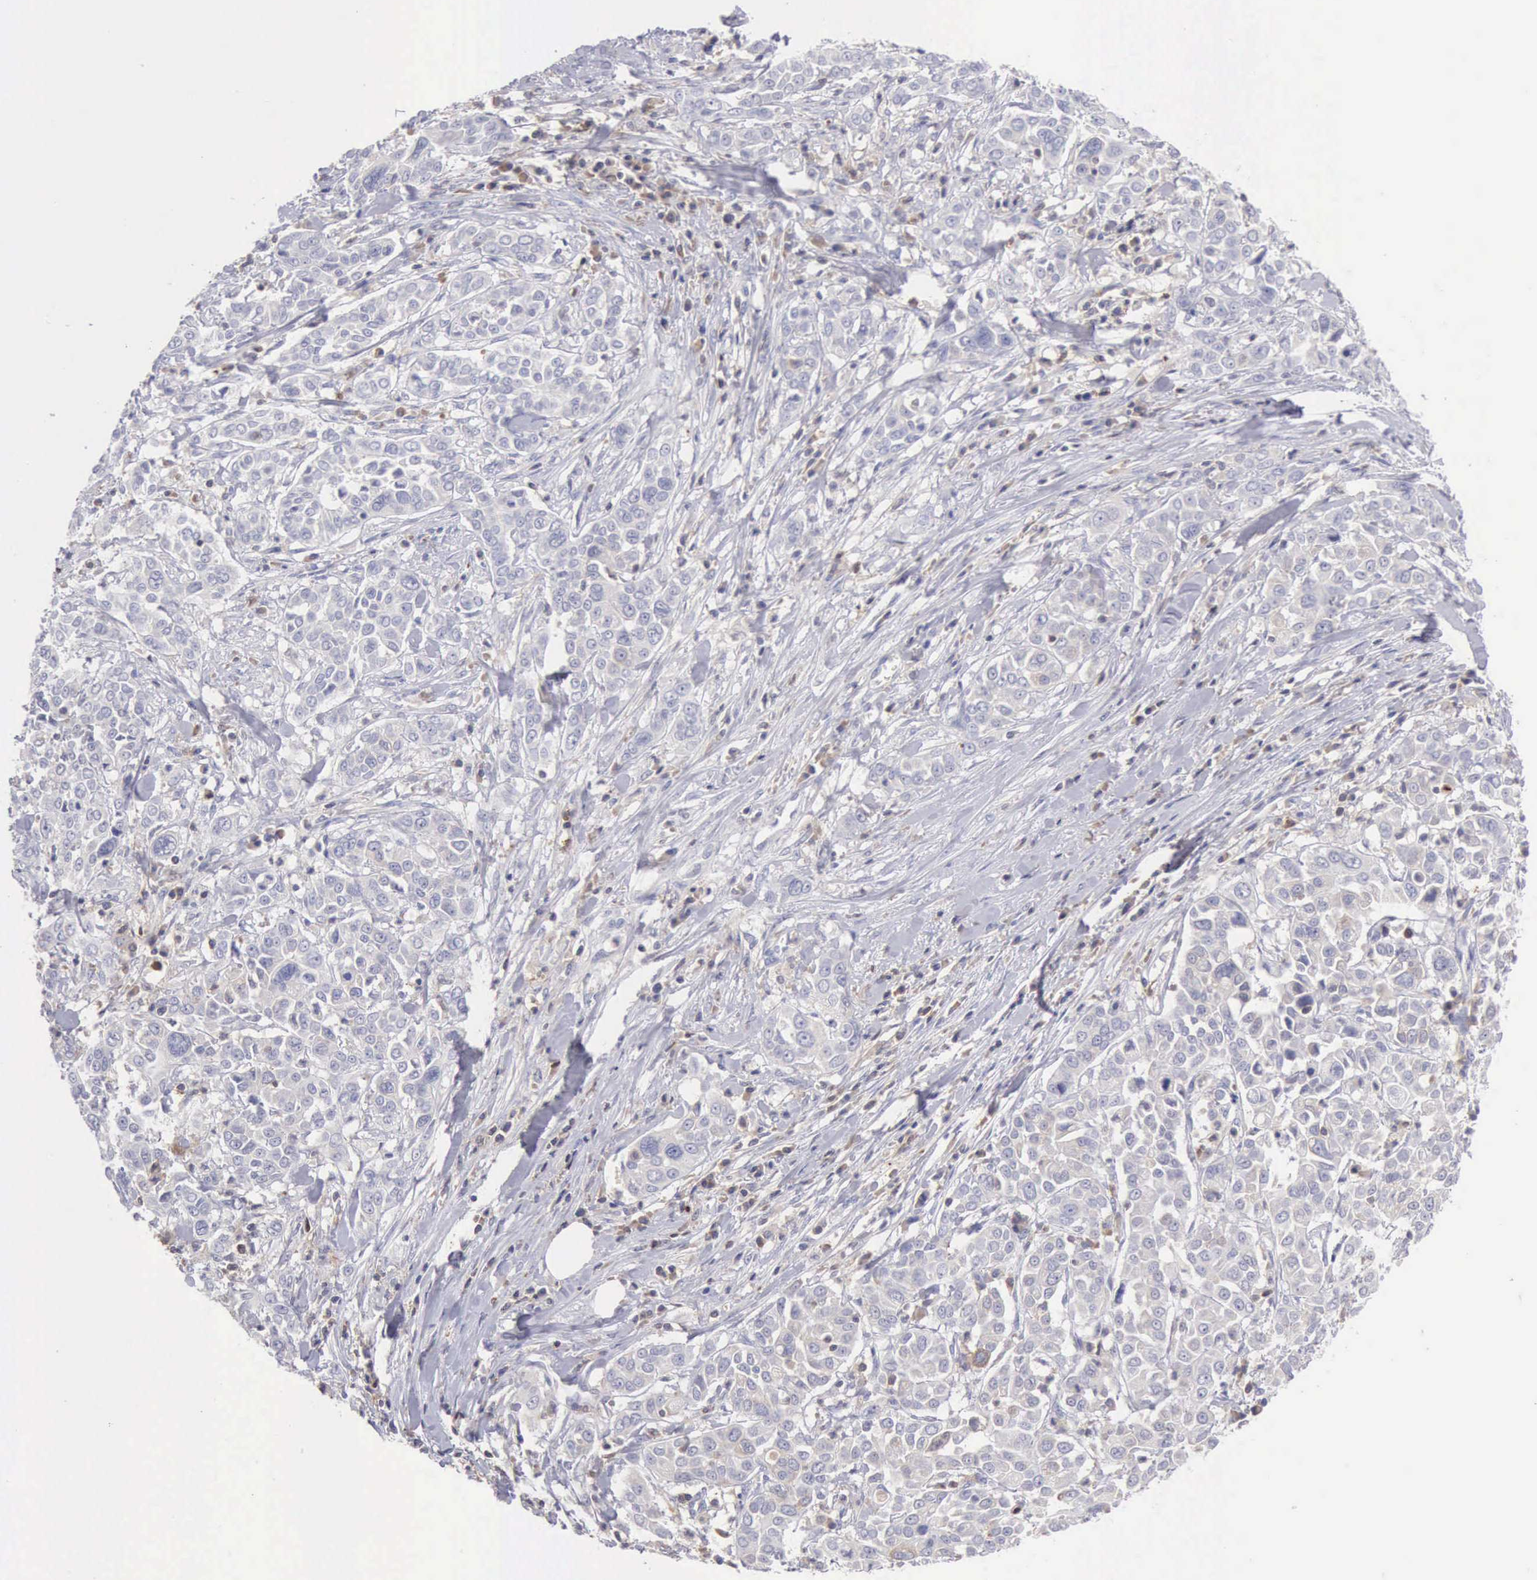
{"staining": {"intensity": "negative", "quantity": "none", "location": "none"}, "tissue": "pancreatic cancer", "cell_type": "Tumor cells", "image_type": "cancer", "snomed": [{"axis": "morphology", "description": "Adenocarcinoma, NOS"}, {"axis": "topography", "description": "Pancreas"}], "caption": "Immunohistochemical staining of human pancreatic adenocarcinoma reveals no significant staining in tumor cells. (Stains: DAB immunohistochemistry (IHC) with hematoxylin counter stain, Microscopy: brightfield microscopy at high magnification).", "gene": "SASH3", "patient": {"sex": "female", "age": 52}}